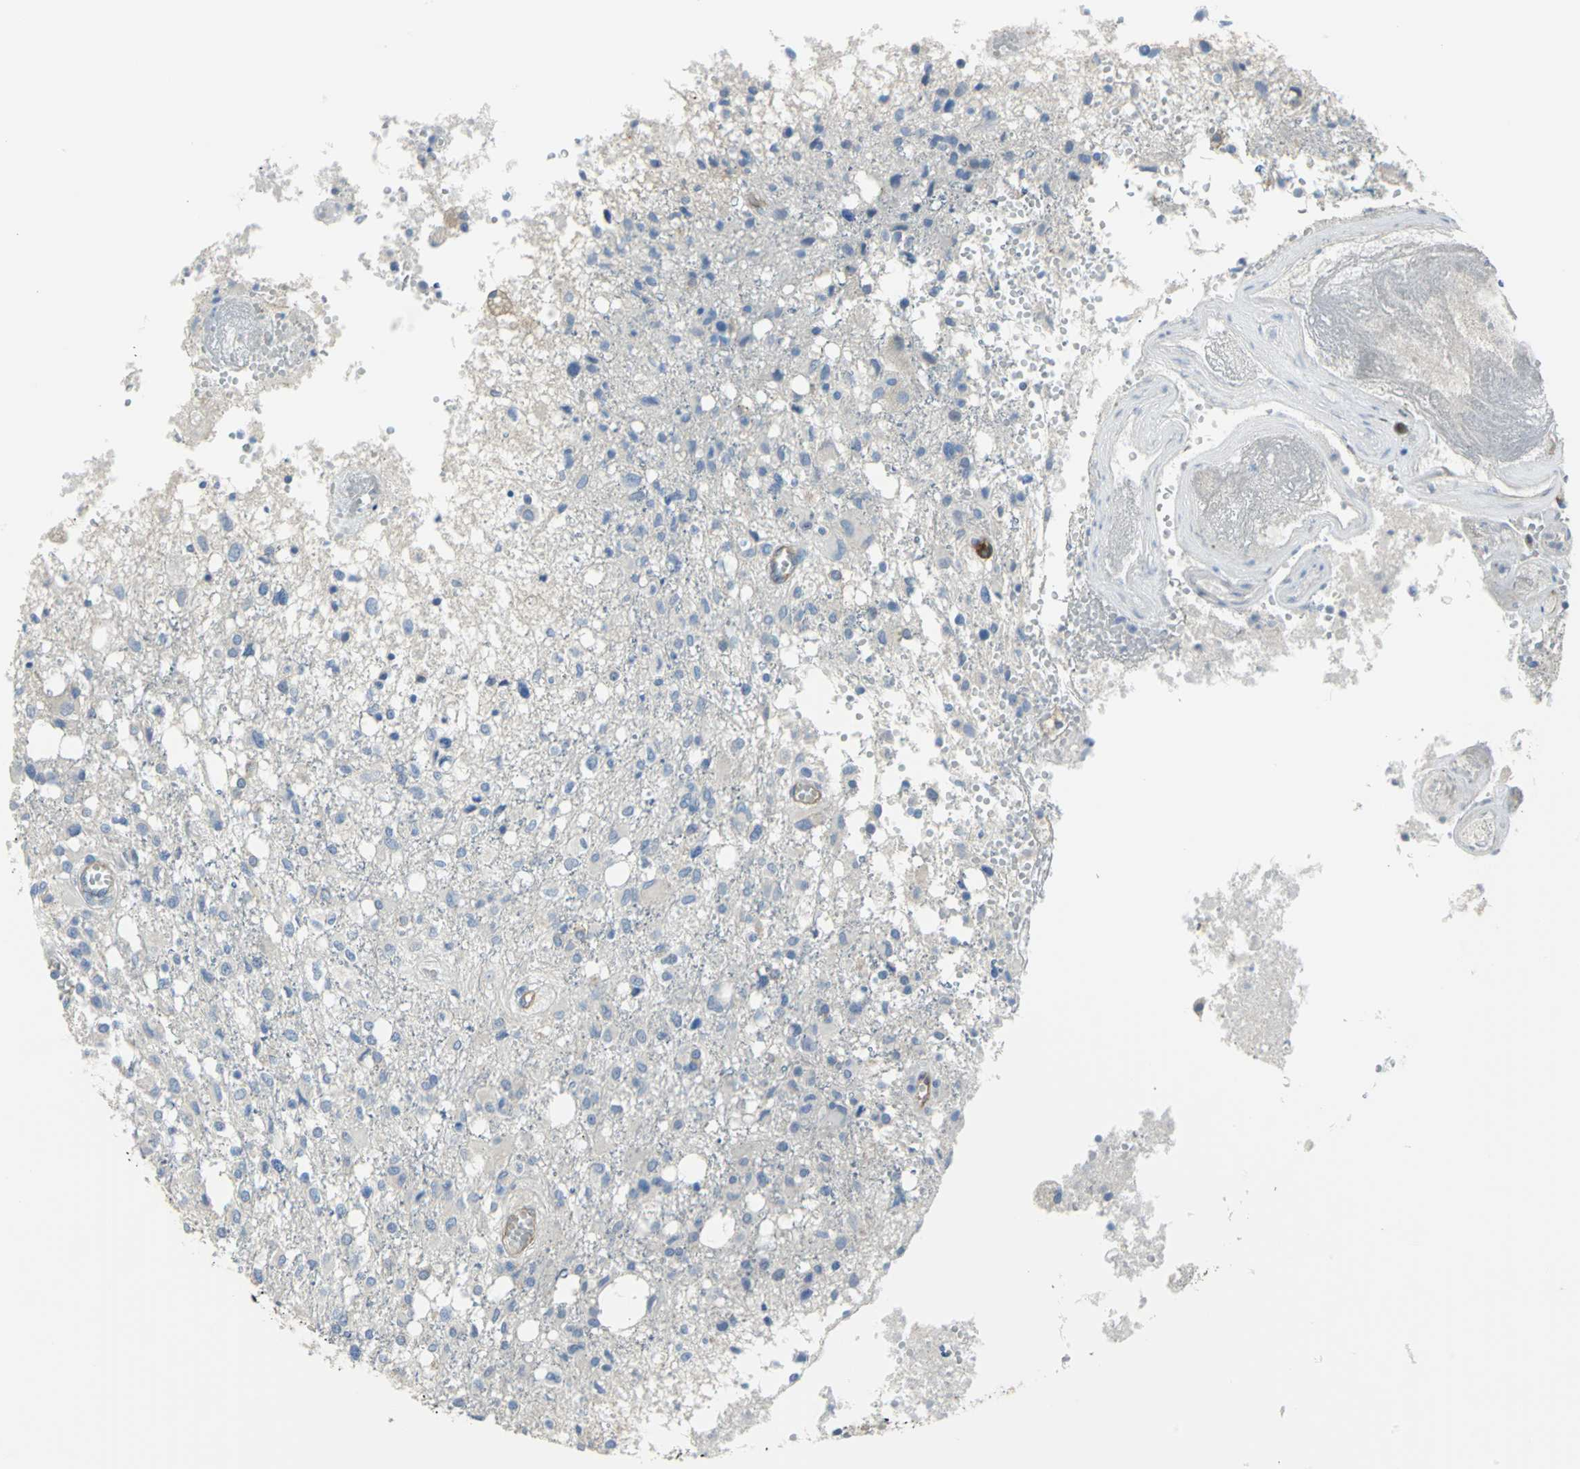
{"staining": {"intensity": "negative", "quantity": "none", "location": "none"}, "tissue": "glioma", "cell_type": "Tumor cells", "image_type": "cancer", "snomed": [{"axis": "morphology", "description": "Glioma, malignant, High grade"}, {"axis": "topography", "description": "Cerebral cortex"}], "caption": "DAB (3,3'-diaminobenzidine) immunohistochemical staining of human malignant glioma (high-grade) displays no significant positivity in tumor cells.", "gene": "FLNB", "patient": {"sex": "male", "age": 76}}